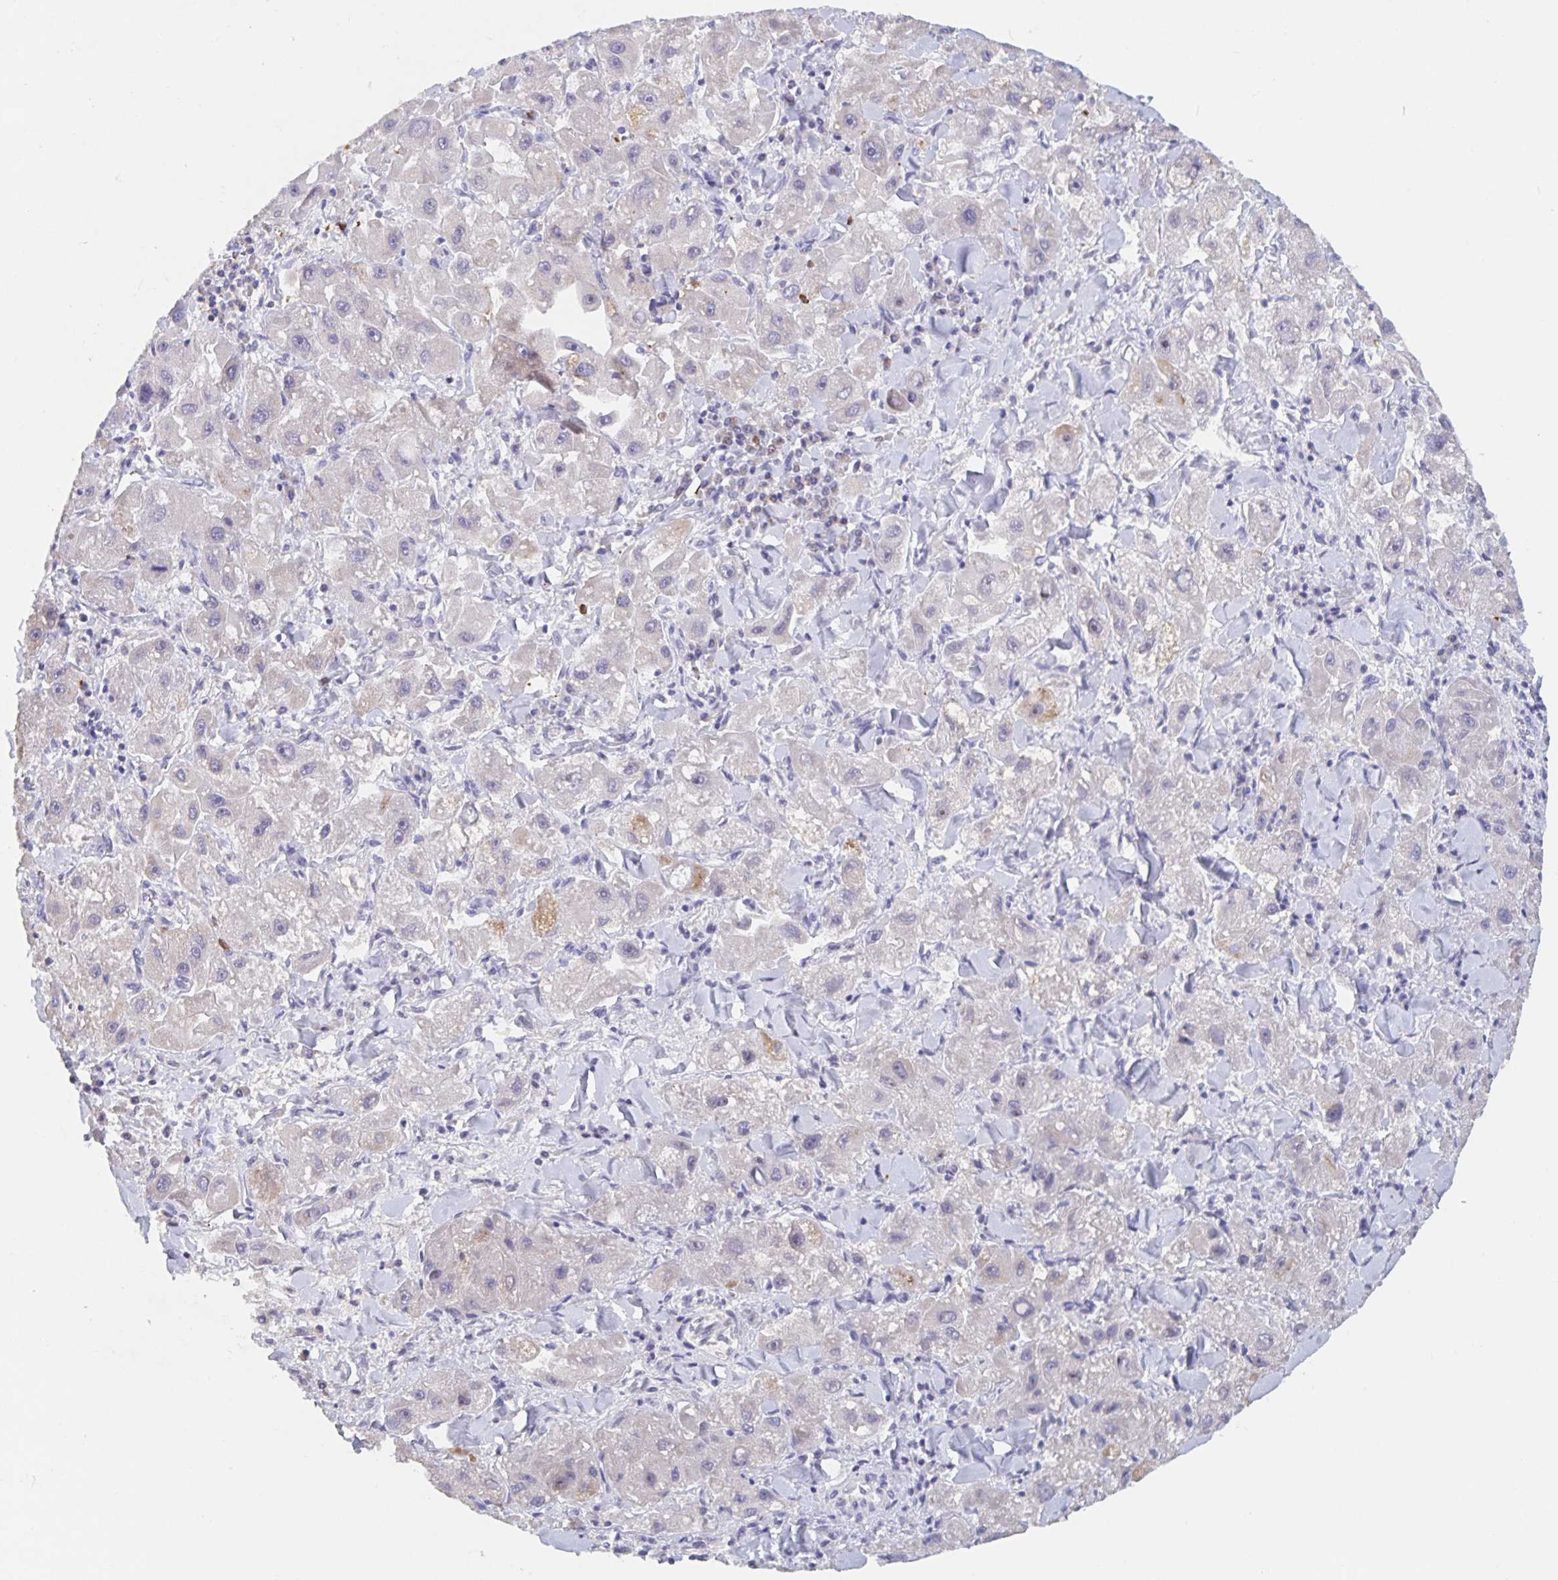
{"staining": {"intensity": "negative", "quantity": "none", "location": "none"}, "tissue": "liver cancer", "cell_type": "Tumor cells", "image_type": "cancer", "snomed": [{"axis": "morphology", "description": "Carcinoma, Hepatocellular, NOS"}, {"axis": "topography", "description": "Liver"}], "caption": "Human liver hepatocellular carcinoma stained for a protein using IHC shows no staining in tumor cells.", "gene": "CDC42BPG", "patient": {"sex": "male", "age": 24}}